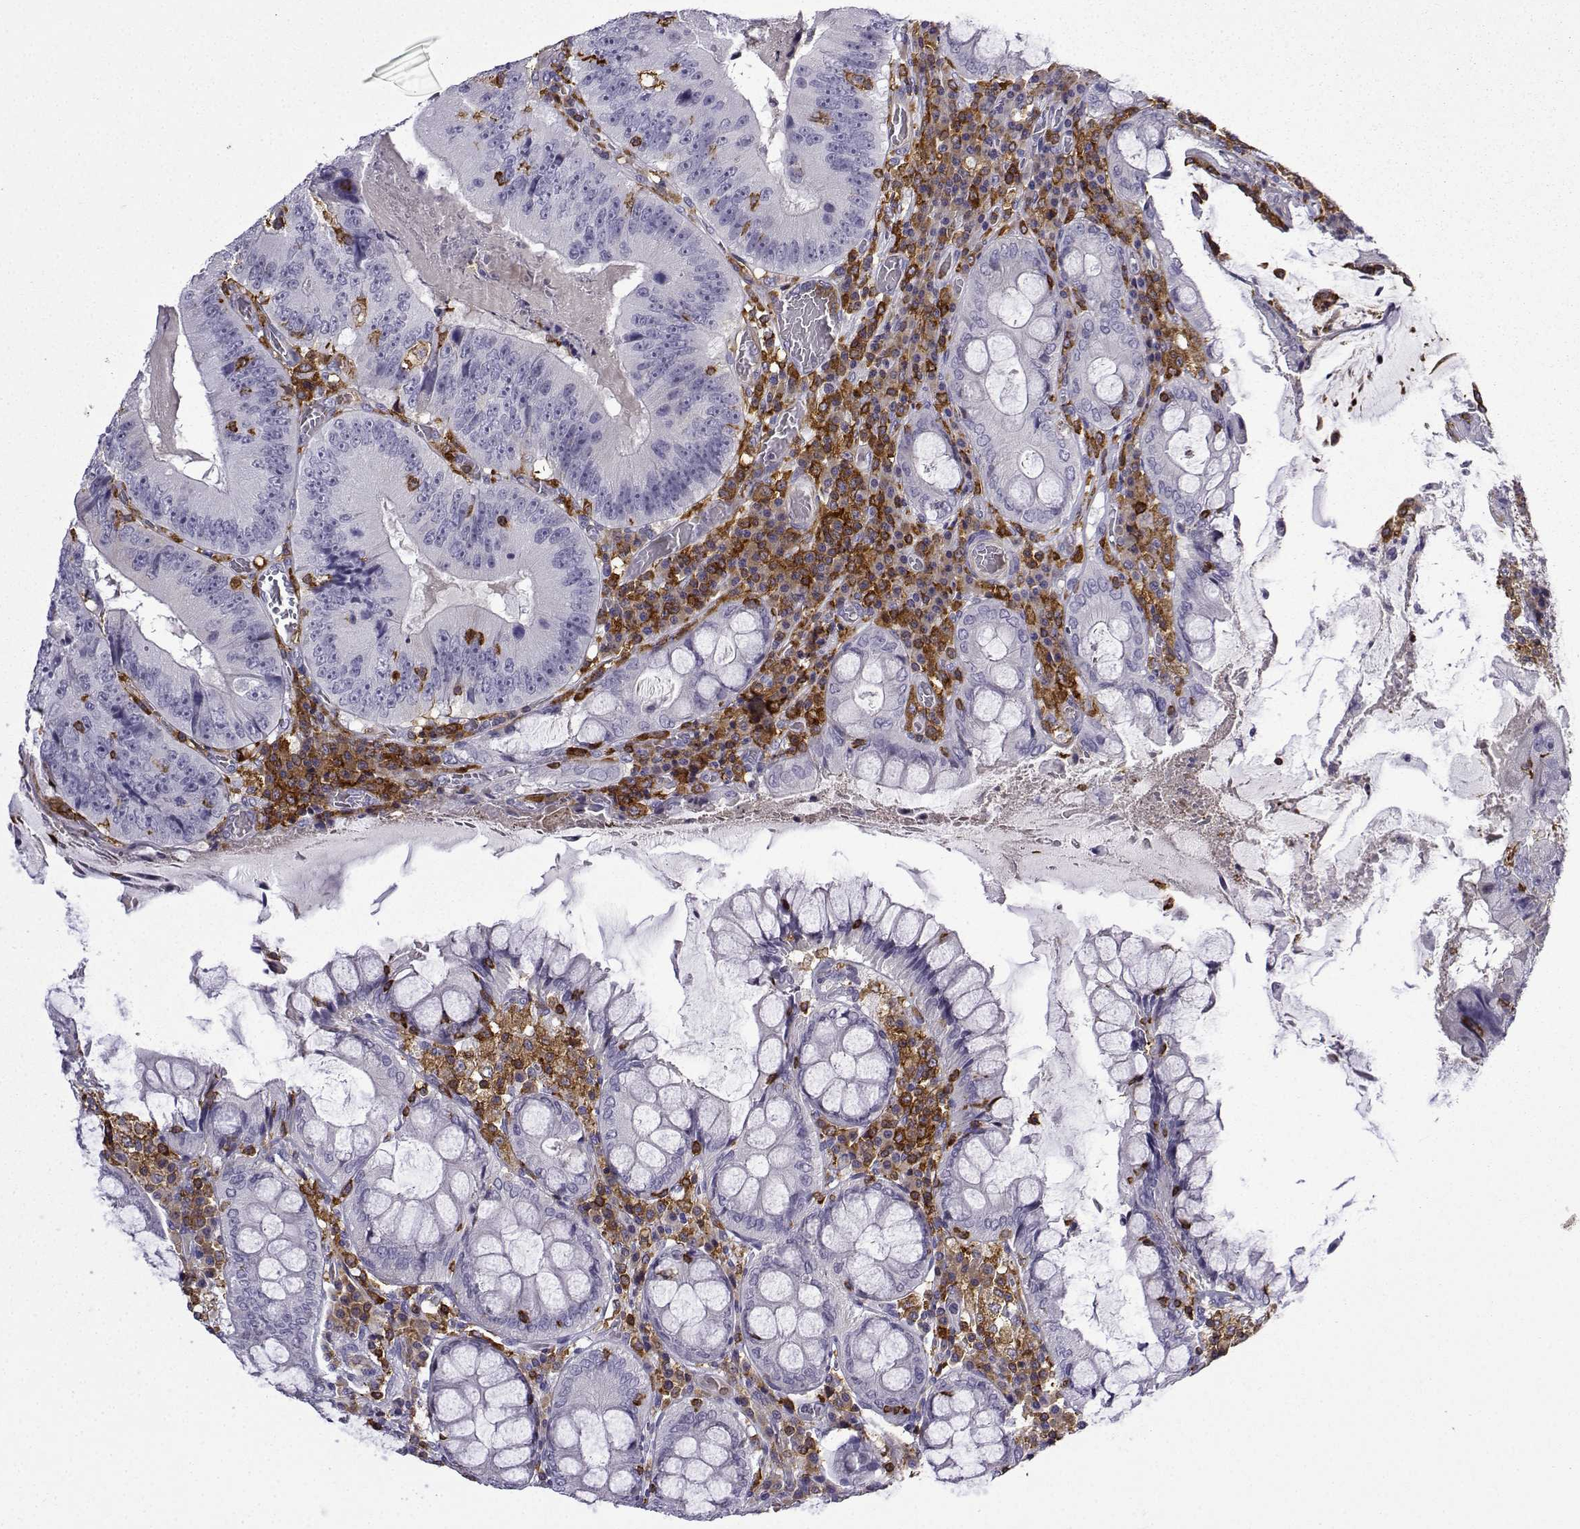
{"staining": {"intensity": "negative", "quantity": "none", "location": "none"}, "tissue": "colorectal cancer", "cell_type": "Tumor cells", "image_type": "cancer", "snomed": [{"axis": "morphology", "description": "Adenocarcinoma, NOS"}, {"axis": "topography", "description": "Colon"}], "caption": "DAB (3,3'-diaminobenzidine) immunohistochemical staining of human colorectal adenocarcinoma reveals no significant expression in tumor cells.", "gene": "DOCK10", "patient": {"sex": "female", "age": 86}}